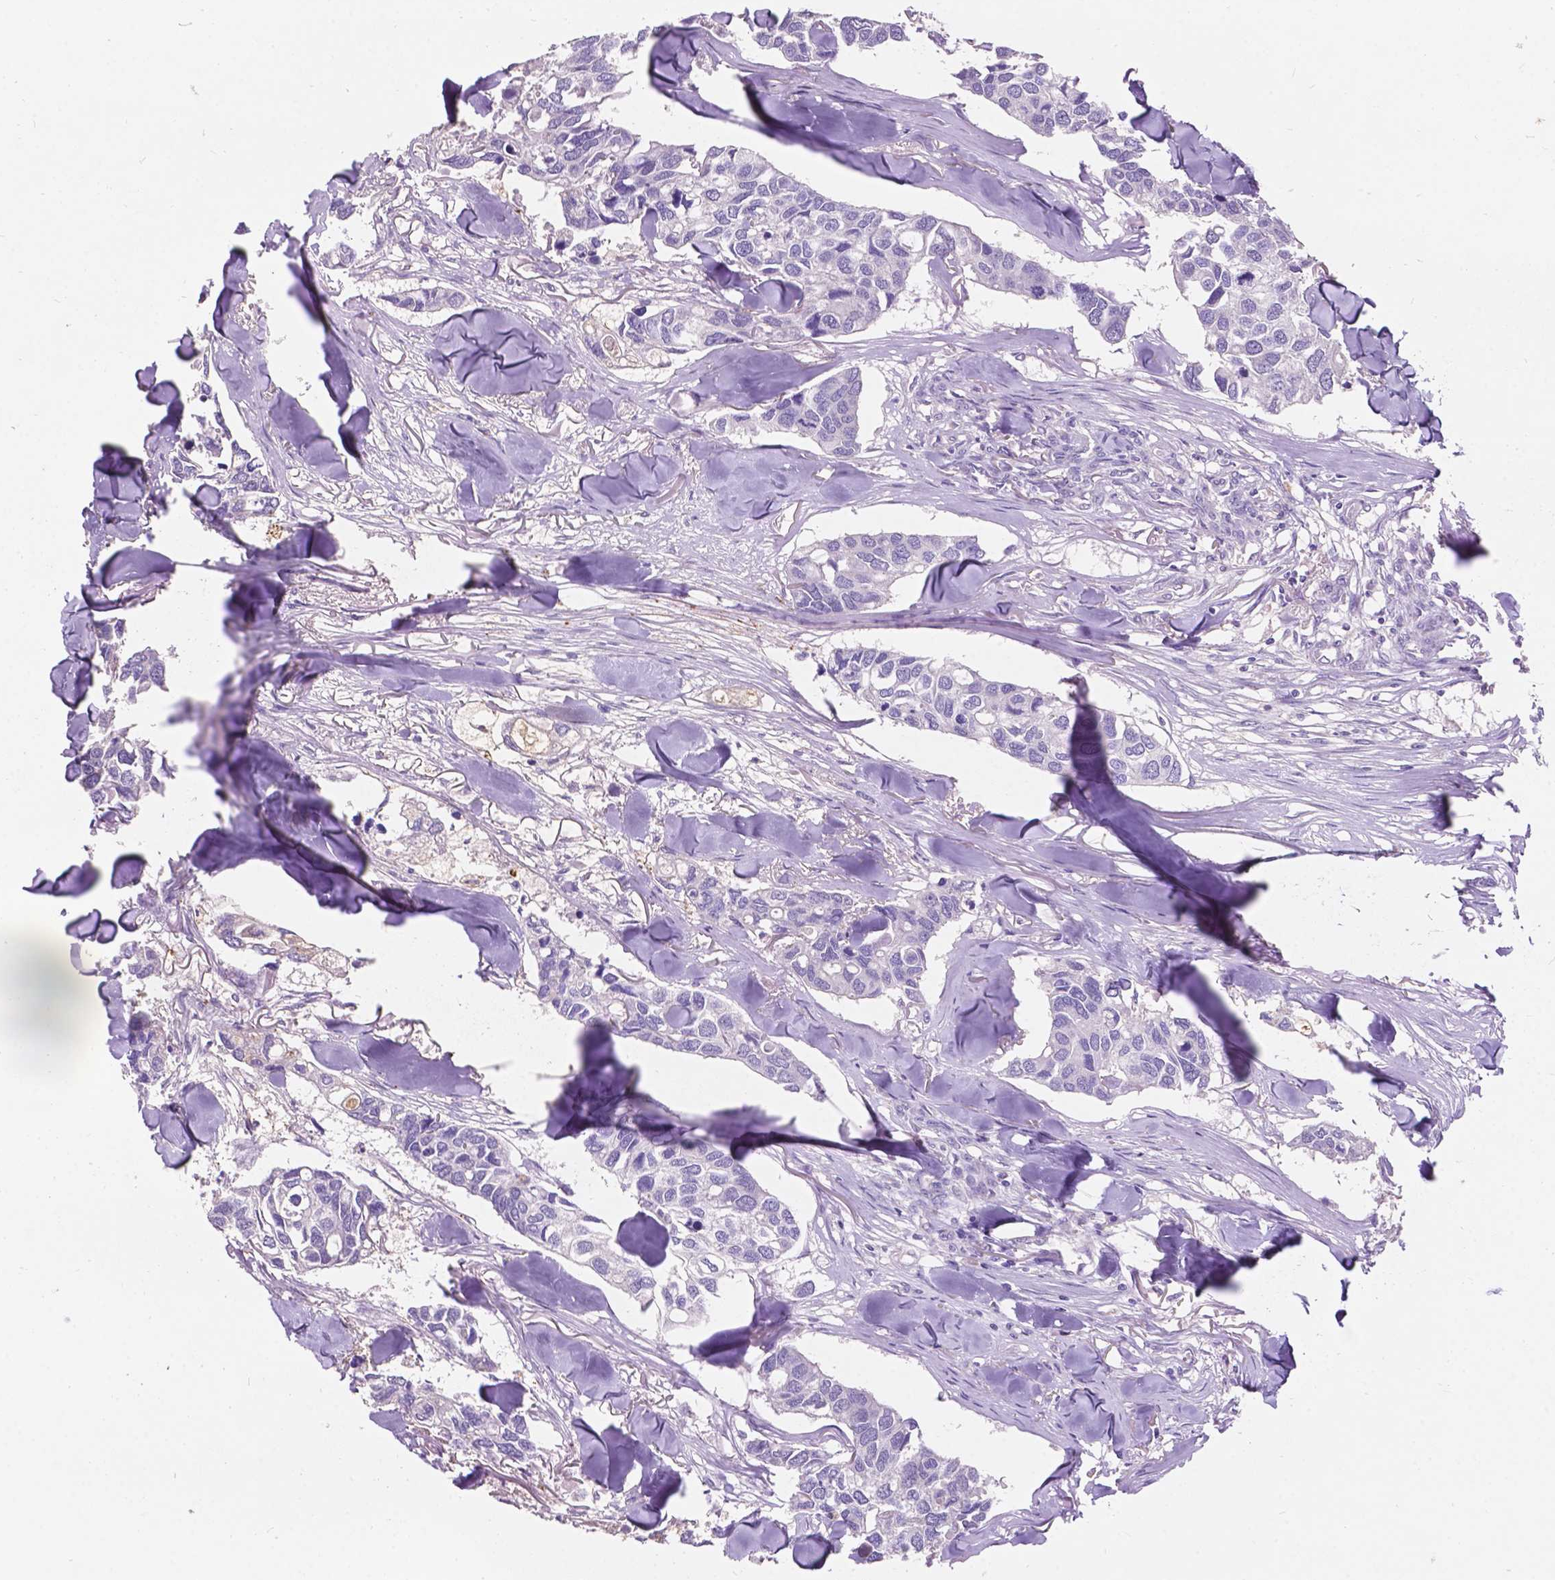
{"staining": {"intensity": "negative", "quantity": "none", "location": "none"}, "tissue": "breast cancer", "cell_type": "Tumor cells", "image_type": "cancer", "snomed": [{"axis": "morphology", "description": "Duct carcinoma"}, {"axis": "topography", "description": "Breast"}], "caption": "The histopathology image exhibits no staining of tumor cells in breast invasive ductal carcinoma.", "gene": "PLSCR1", "patient": {"sex": "female", "age": 83}}